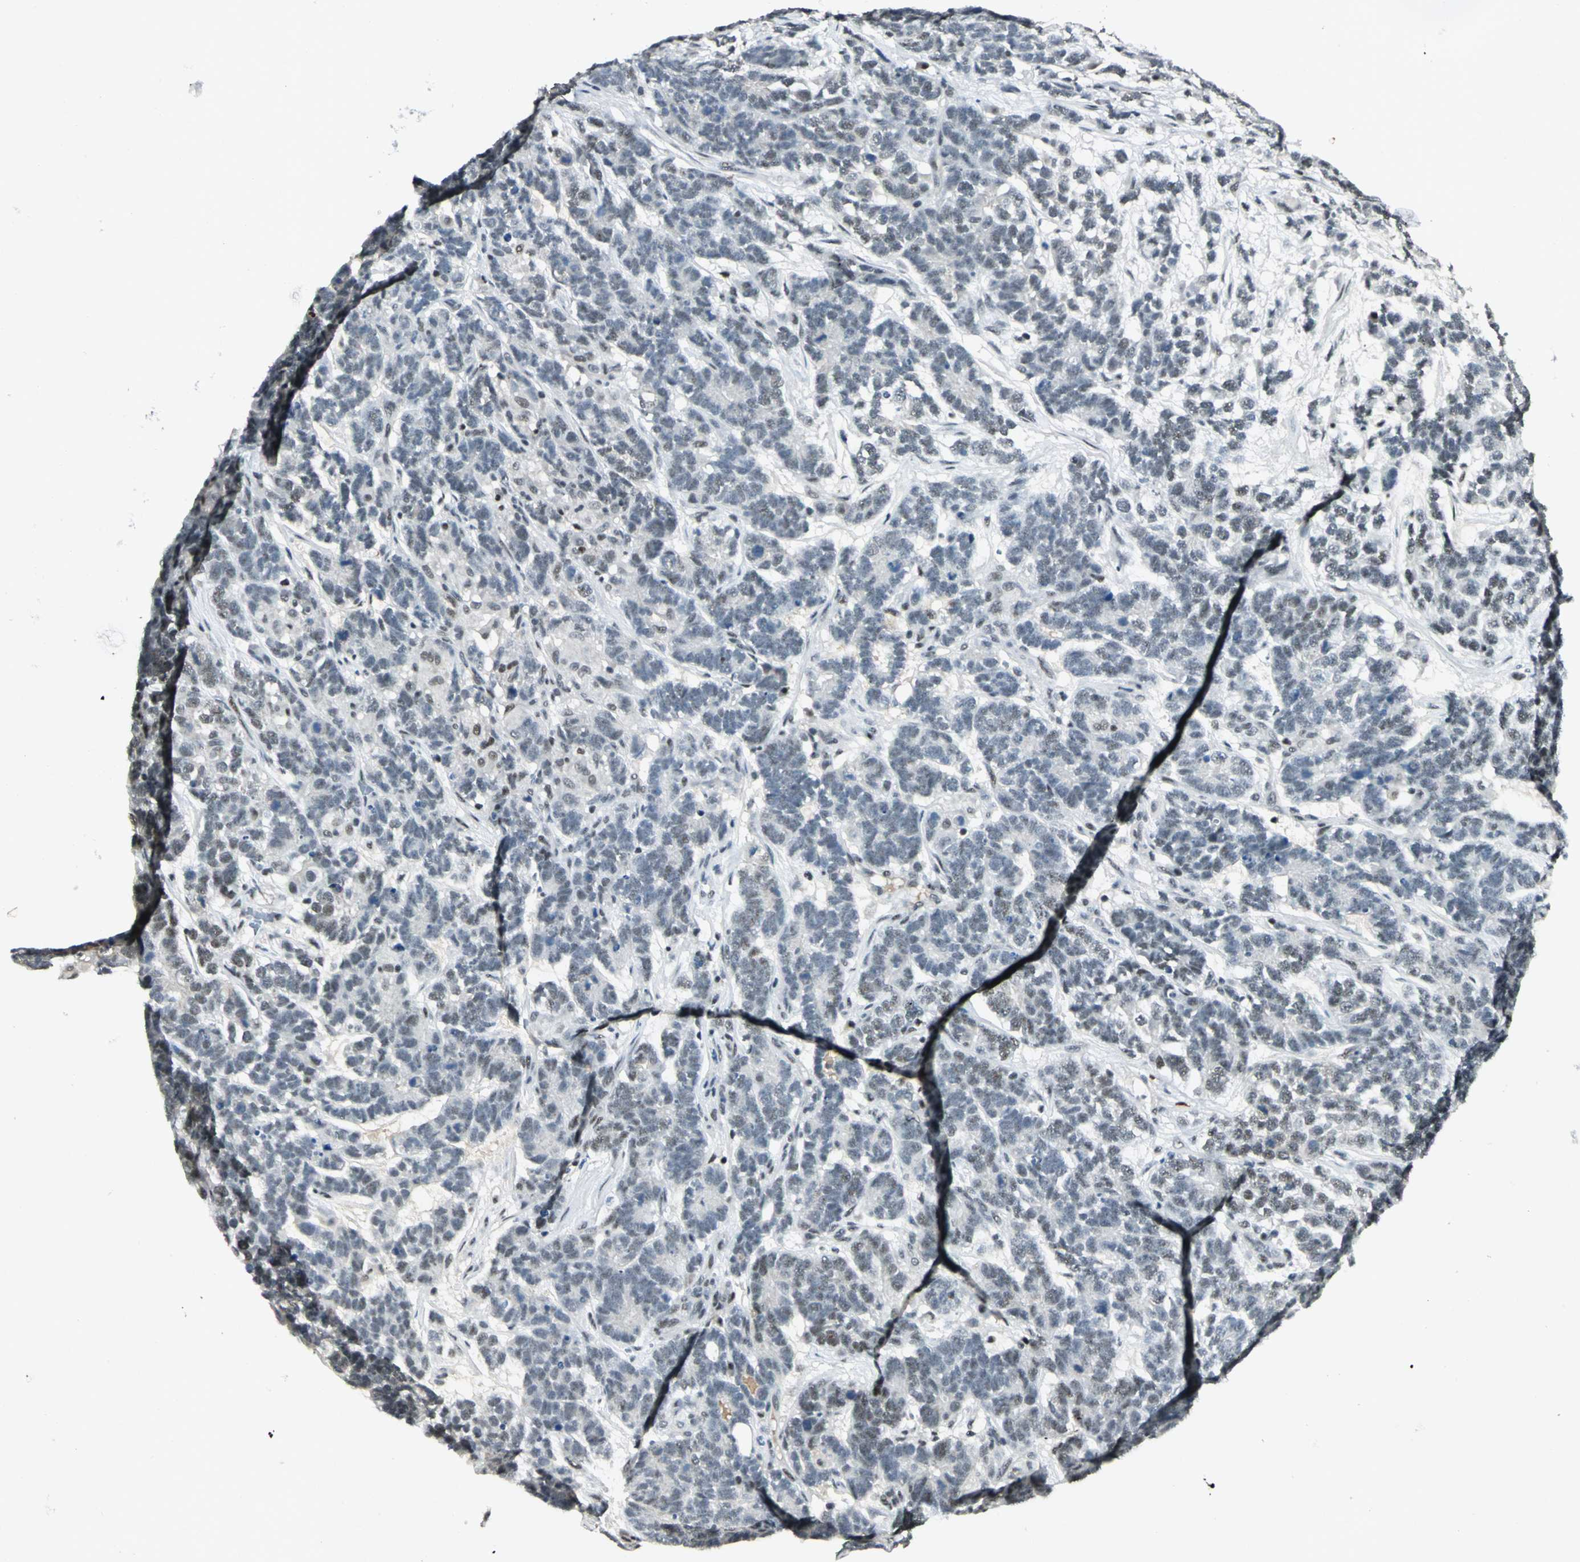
{"staining": {"intensity": "moderate", "quantity": "<25%", "location": "nuclear"}, "tissue": "testis cancer", "cell_type": "Tumor cells", "image_type": "cancer", "snomed": [{"axis": "morphology", "description": "Carcinoma, Embryonal, NOS"}, {"axis": "topography", "description": "Testis"}], "caption": "IHC staining of testis embryonal carcinoma, which demonstrates low levels of moderate nuclear positivity in about <25% of tumor cells indicating moderate nuclear protein expression. The staining was performed using DAB (brown) for protein detection and nuclei were counterstained in hematoxylin (blue).", "gene": "CCNT1", "patient": {"sex": "male", "age": 26}}